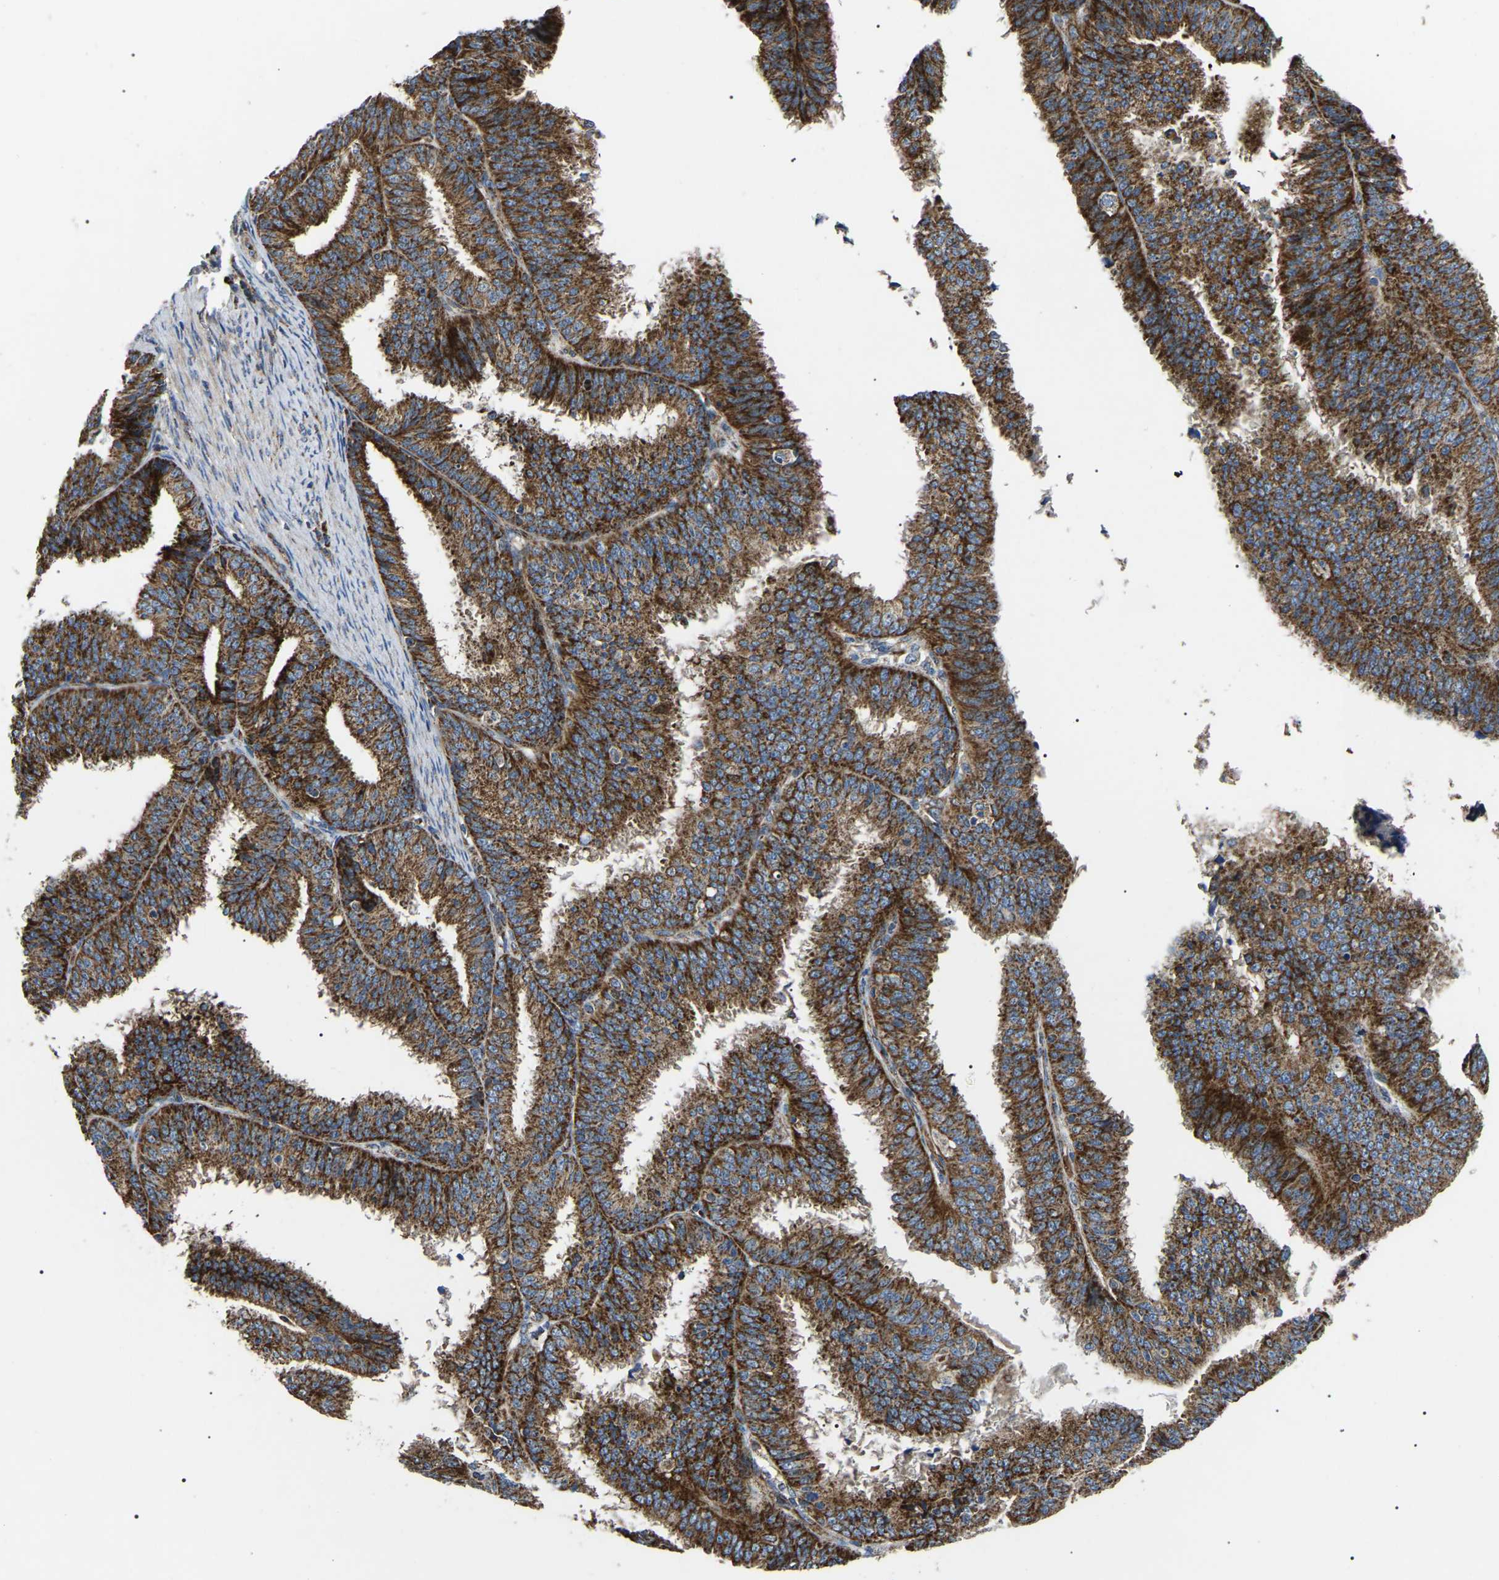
{"staining": {"intensity": "strong", "quantity": ">75%", "location": "cytoplasmic/membranous"}, "tissue": "endometrial cancer", "cell_type": "Tumor cells", "image_type": "cancer", "snomed": [{"axis": "morphology", "description": "Adenocarcinoma, NOS"}, {"axis": "topography", "description": "Endometrium"}], "caption": "An IHC histopathology image of neoplastic tissue is shown. Protein staining in brown labels strong cytoplasmic/membranous positivity in adenocarcinoma (endometrial) within tumor cells. (DAB IHC, brown staining for protein, blue staining for nuclei).", "gene": "PPM1E", "patient": {"sex": "female", "age": 70}}